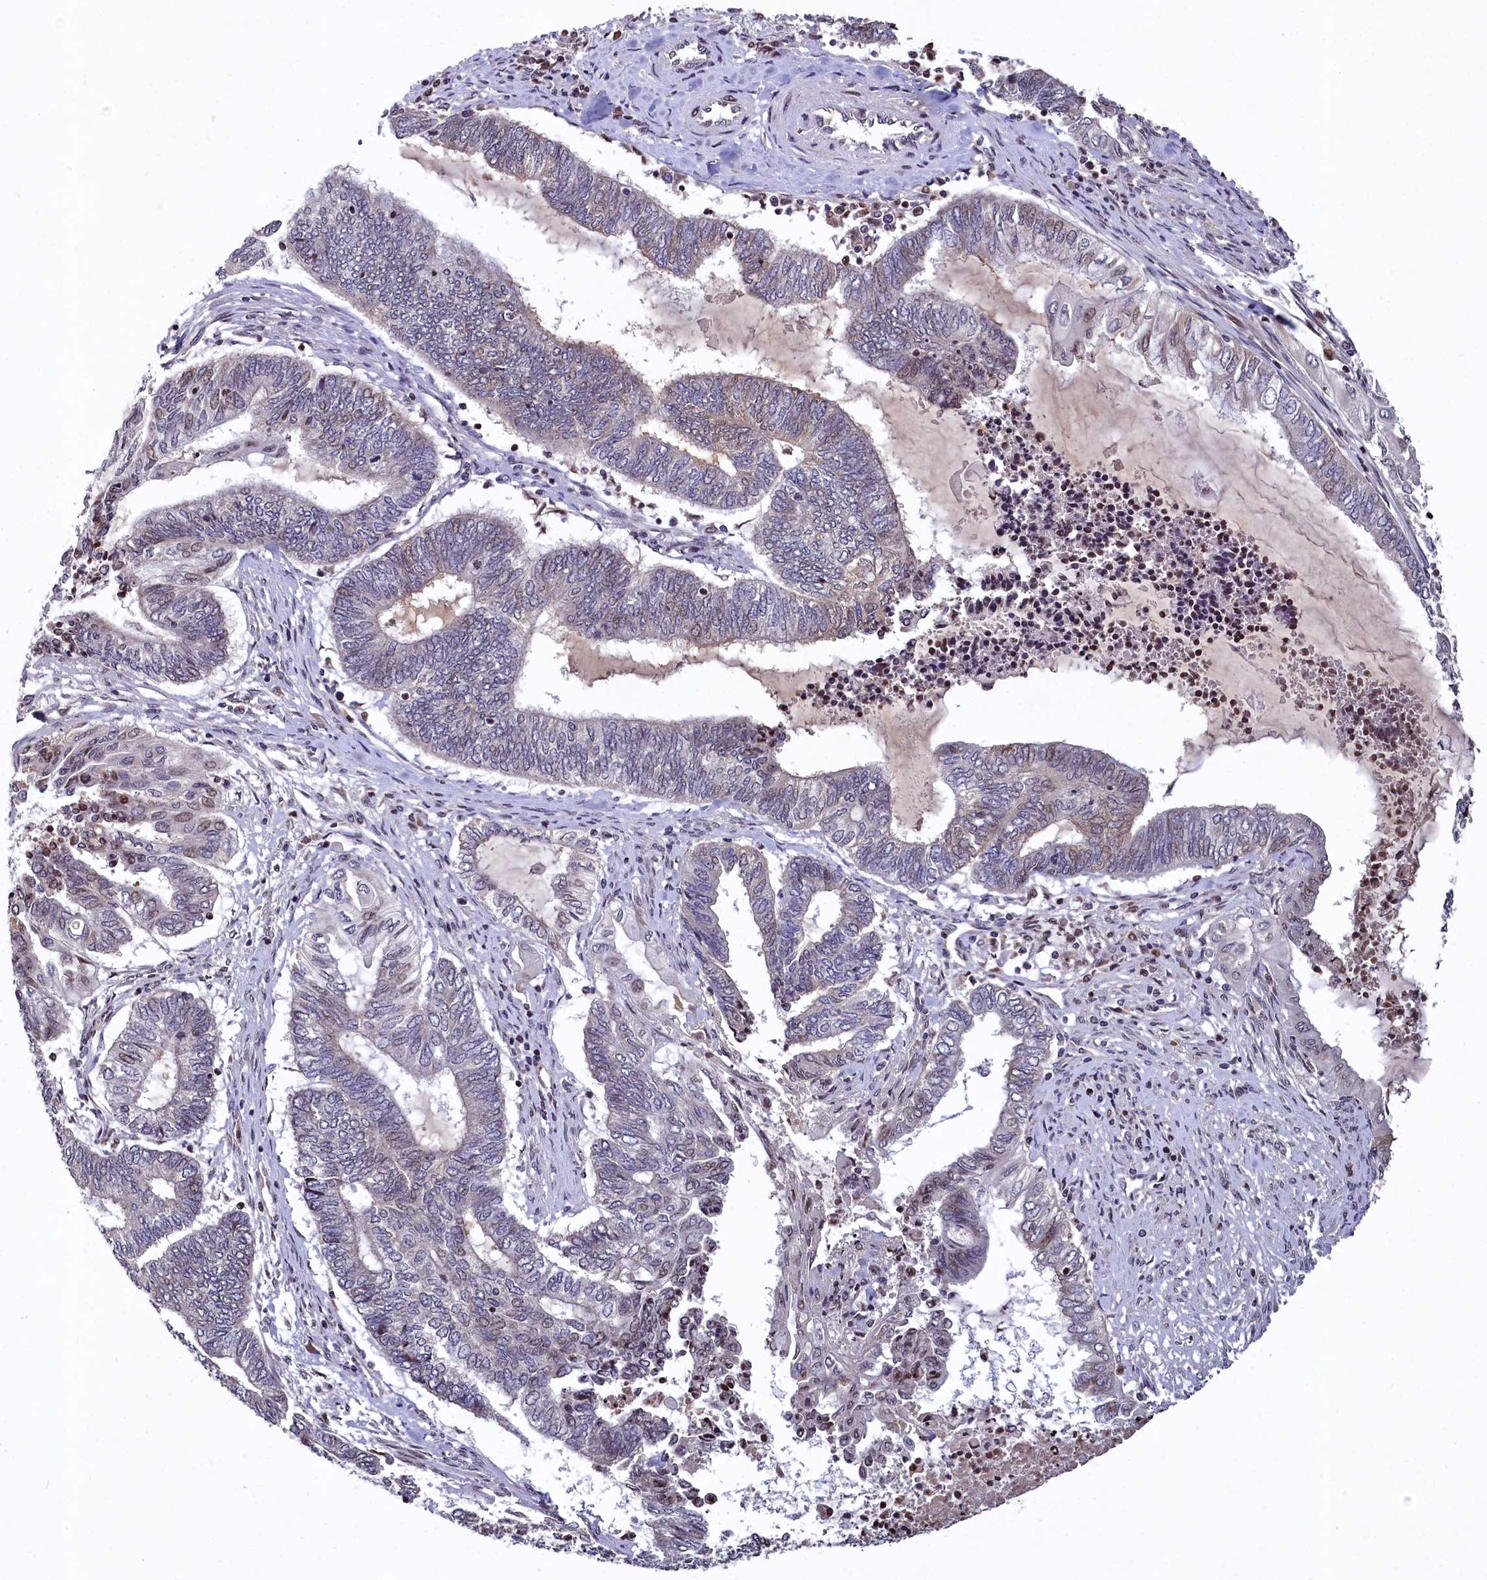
{"staining": {"intensity": "negative", "quantity": "none", "location": "none"}, "tissue": "endometrial cancer", "cell_type": "Tumor cells", "image_type": "cancer", "snomed": [{"axis": "morphology", "description": "Adenocarcinoma, NOS"}, {"axis": "topography", "description": "Uterus"}, {"axis": "topography", "description": "Endometrium"}], "caption": "A high-resolution histopathology image shows immunohistochemistry staining of endometrial adenocarcinoma, which exhibits no significant positivity in tumor cells.", "gene": "FAM217B", "patient": {"sex": "female", "age": 70}}